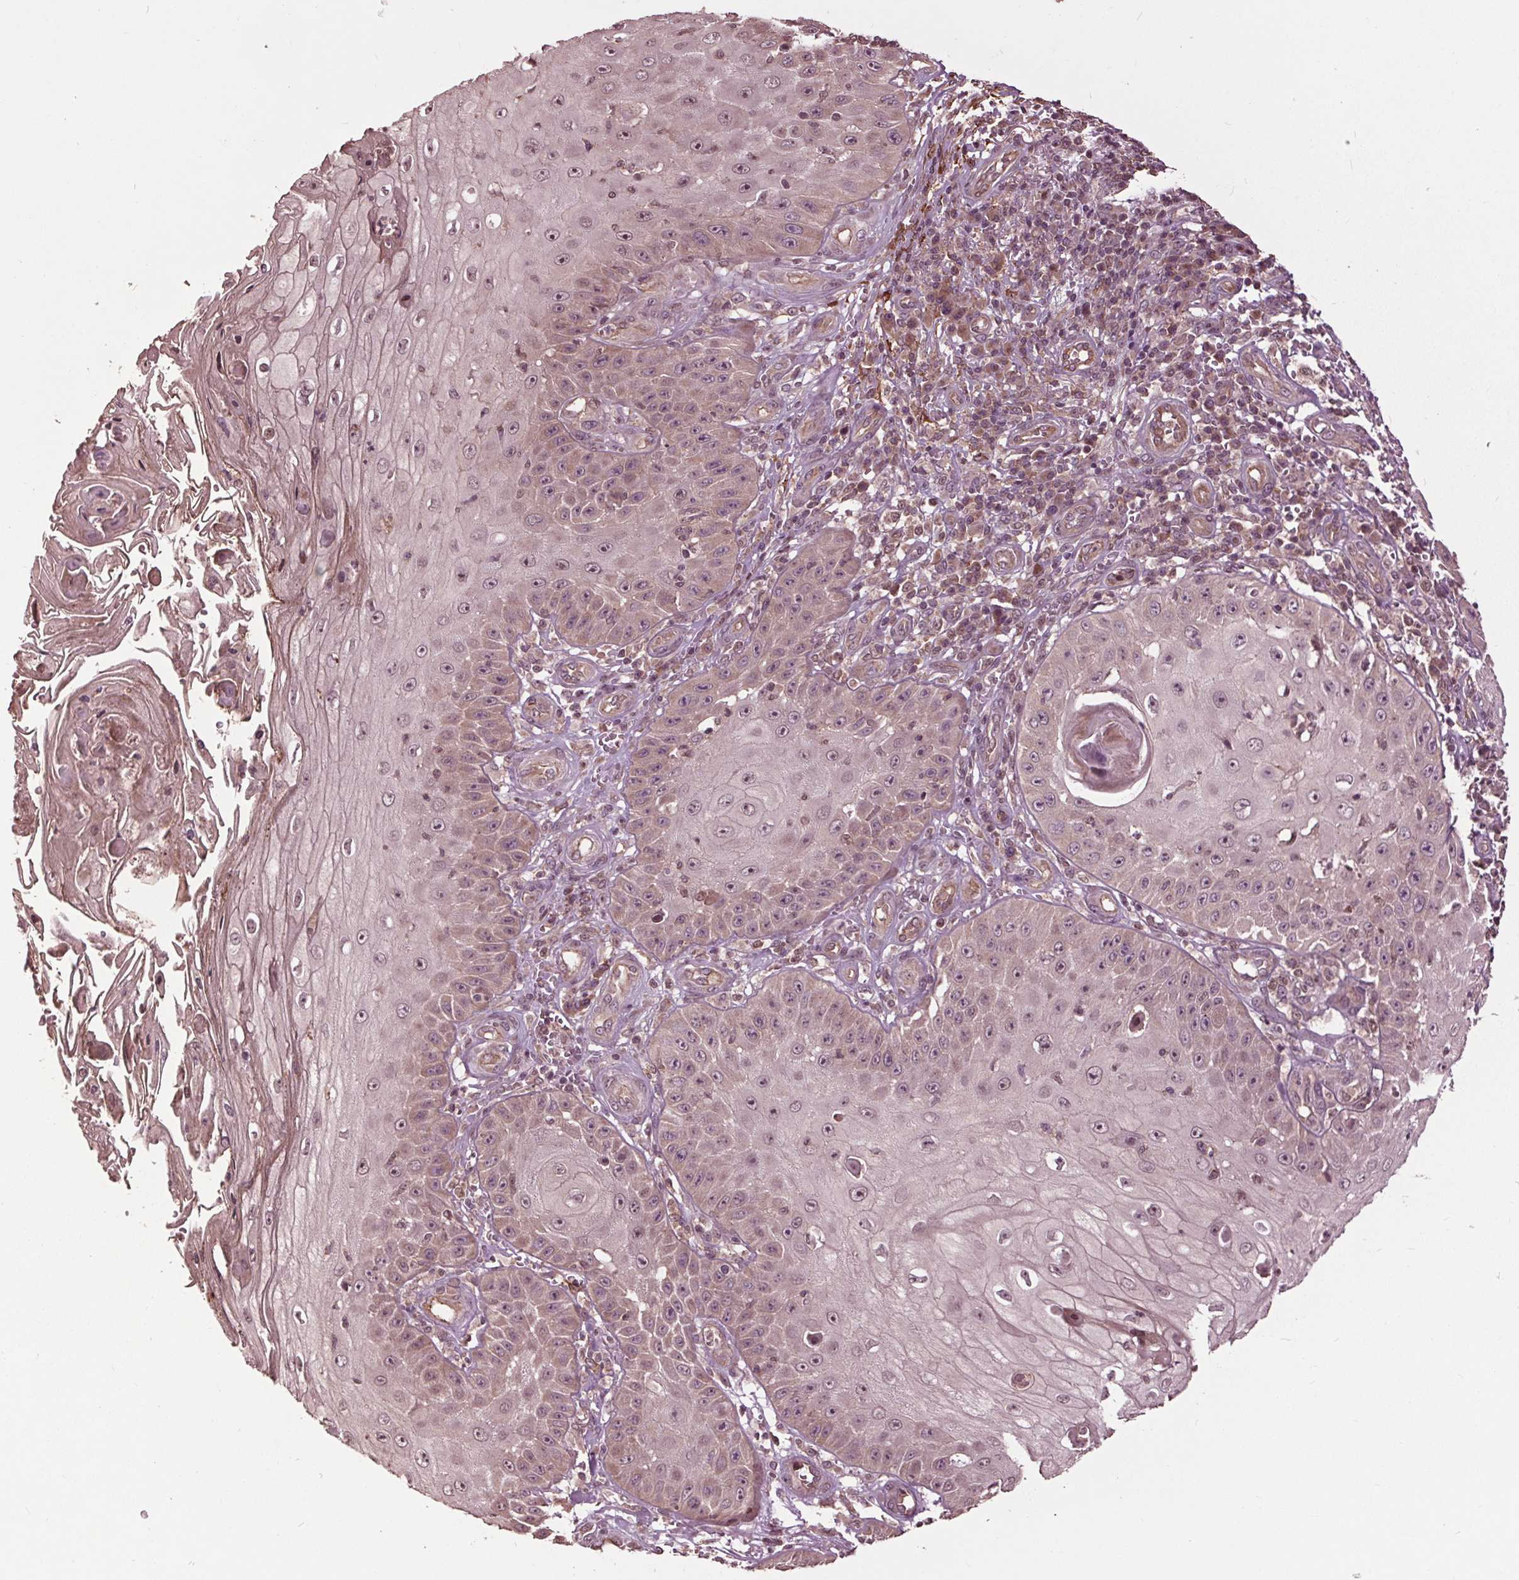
{"staining": {"intensity": "moderate", "quantity": ">75%", "location": "nuclear"}, "tissue": "skin cancer", "cell_type": "Tumor cells", "image_type": "cancer", "snomed": [{"axis": "morphology", "description": "Squamous cell carcinoma, NOS"}, {"axis": "topography", "description": "Skin"}], "caption": "This micrograph demonstrates skin cancer (squamous cell carcinoma) stained with immunohistochemistry (IHC) to label a protein in brown. The nuclear of tumor cells show moderate positivity for the protein. Nuclei are counter-stained blue.", "gene": "CEP95", "patient": {"sex": "male", "age": 70}}